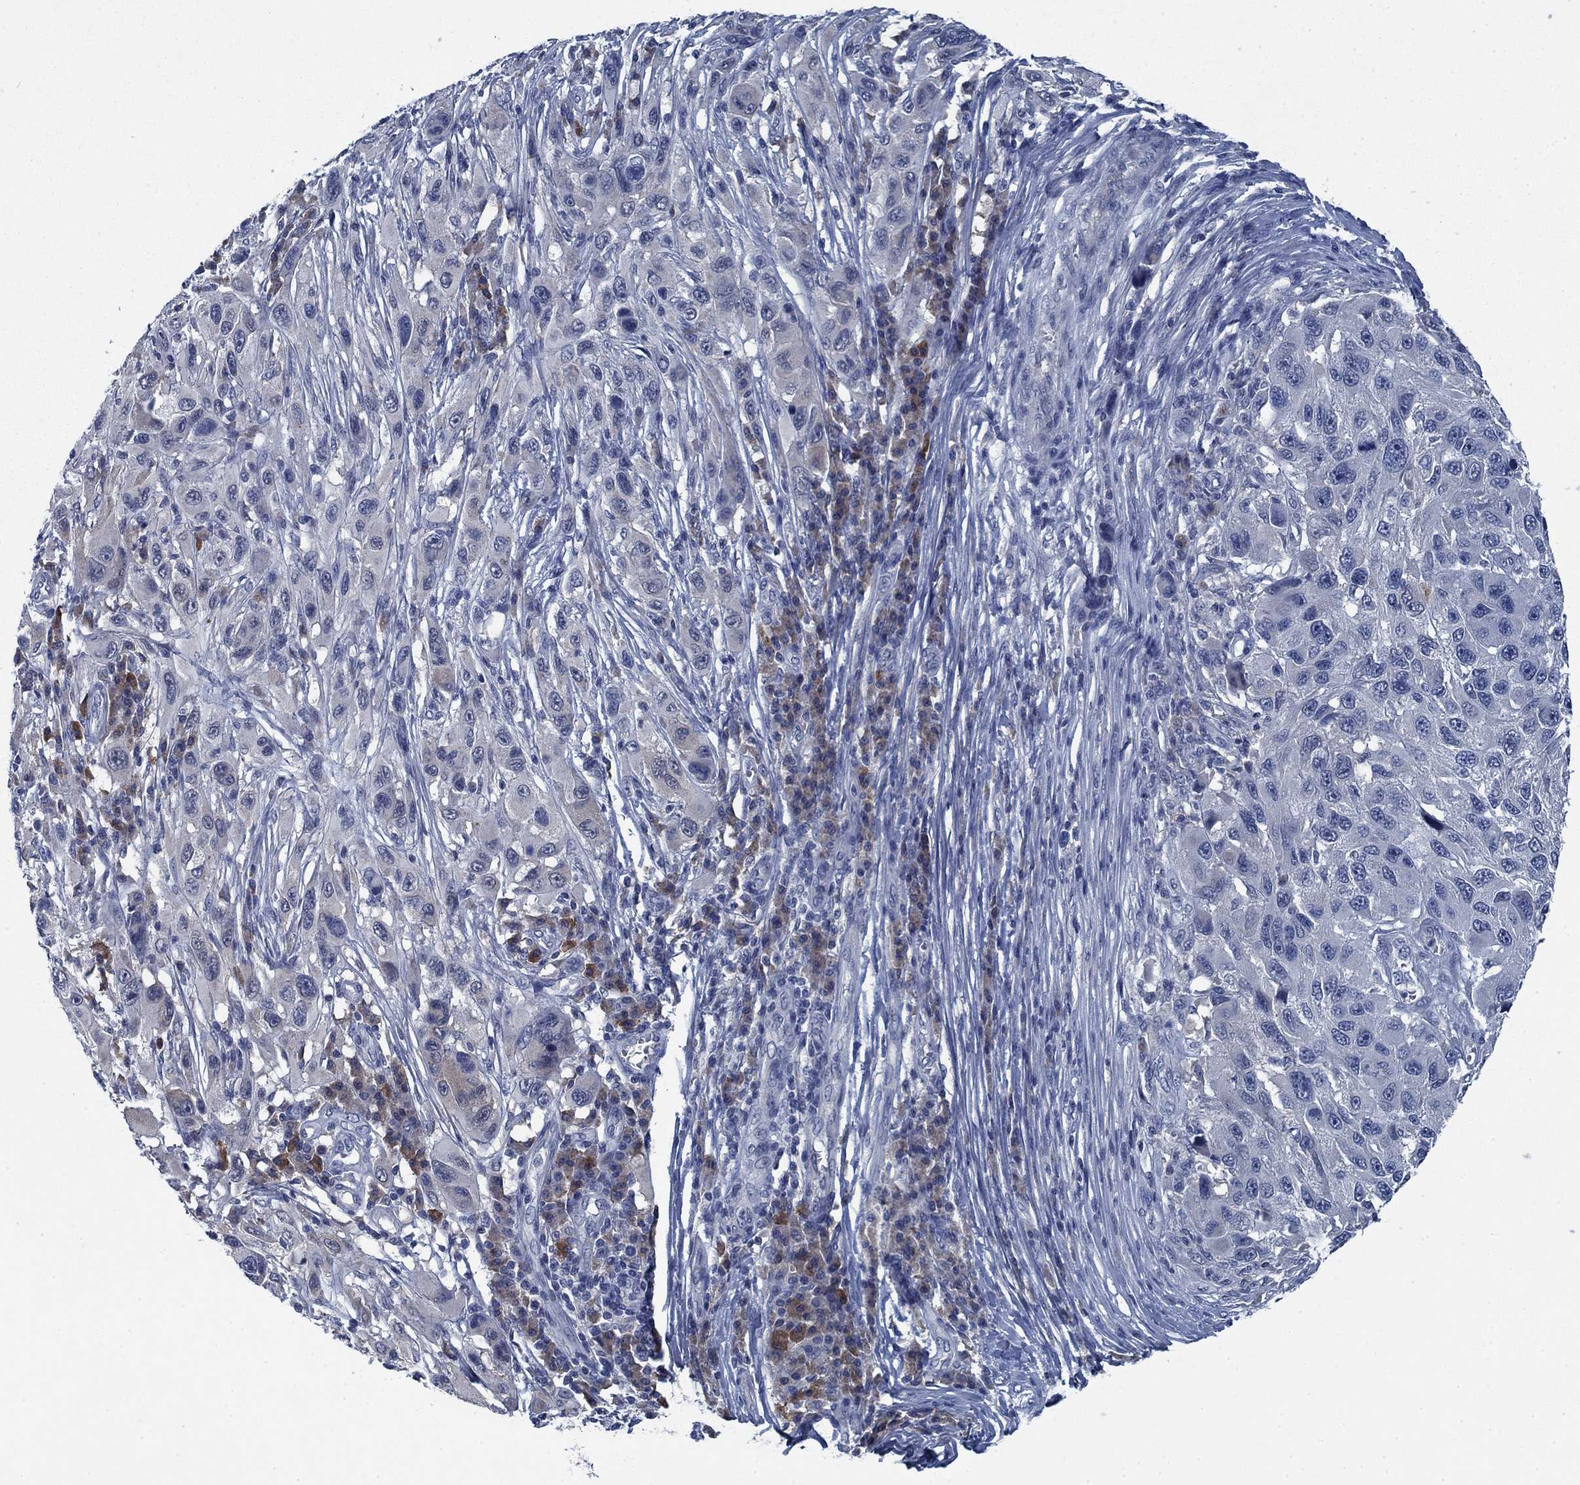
{"staining": {"intensity": "negative", "quantity": "none", "location": "none"}, "tissue": "melanoma", "cell_type": "Tumor cells", "image_type": "cancer", "snomed": [{"axis": "morphology", "description": "Malignant melanoma, NOS"}, {"axis": "topography", "description": "Skin"}], "caption": "An IHC photomicrograph of malignant melanoma is shown. There is no staining in tumor cells of malignant melanoma.", "gene": "PNMA8A", "patient": {"sex": "male", "age": 53}}